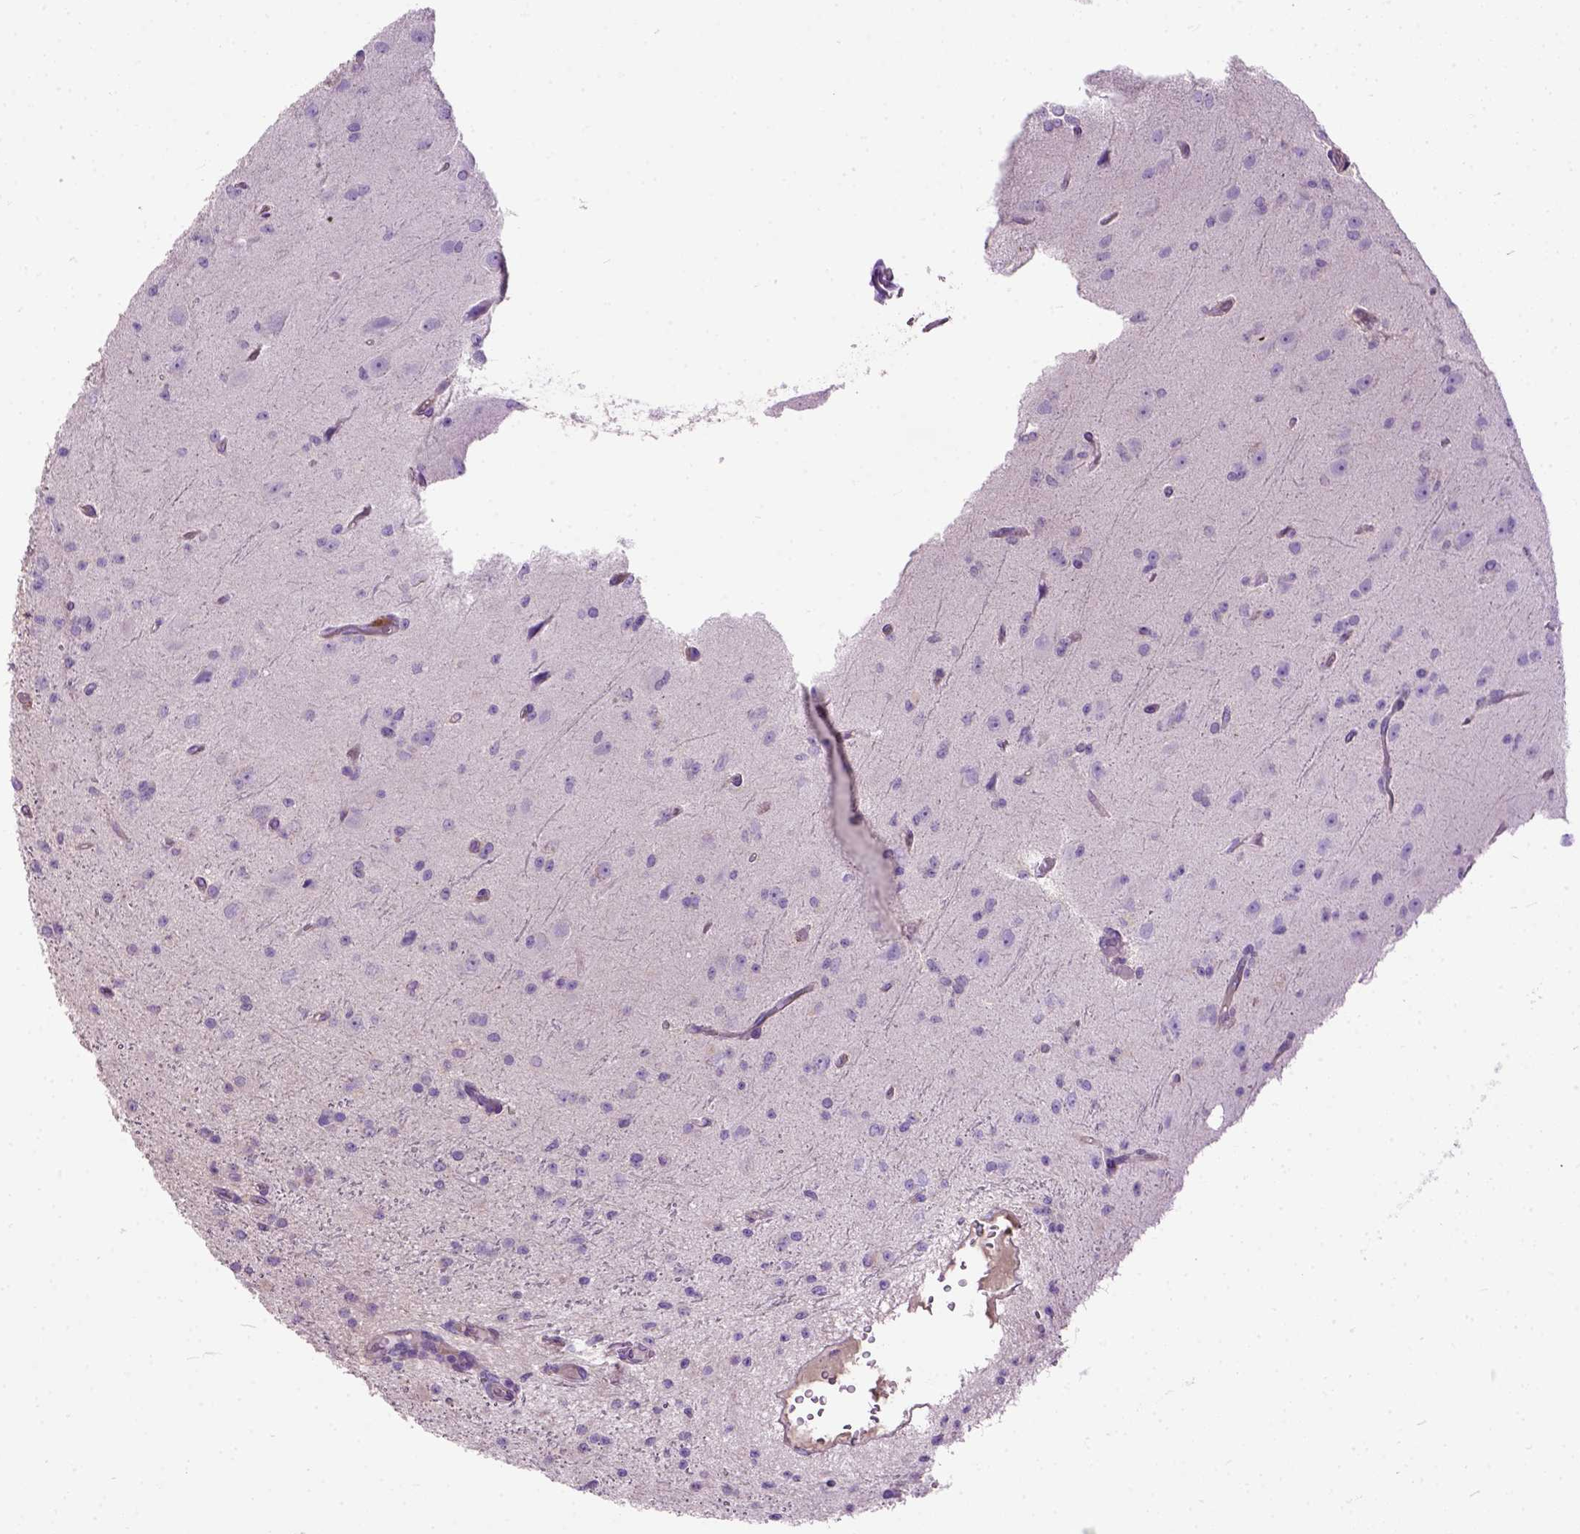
{"staining": {"intensity": "negative", "quantity": "none", "location": "none"}, "tissue": "glioma", "cell_type": "Tumor cells", "image_type": "cancer", "snomed": [{"axis": "morphology", "description": "Glioma, malignant, Low grade"}, {"axis": "topography", "description": "Brain"}], "caption": "Immunohistochemical staining of glioma demonstrates no significant positivity in tumor cells.", "gene": "SEMA4F", "patient": {"sex": "male", "age": 27}}